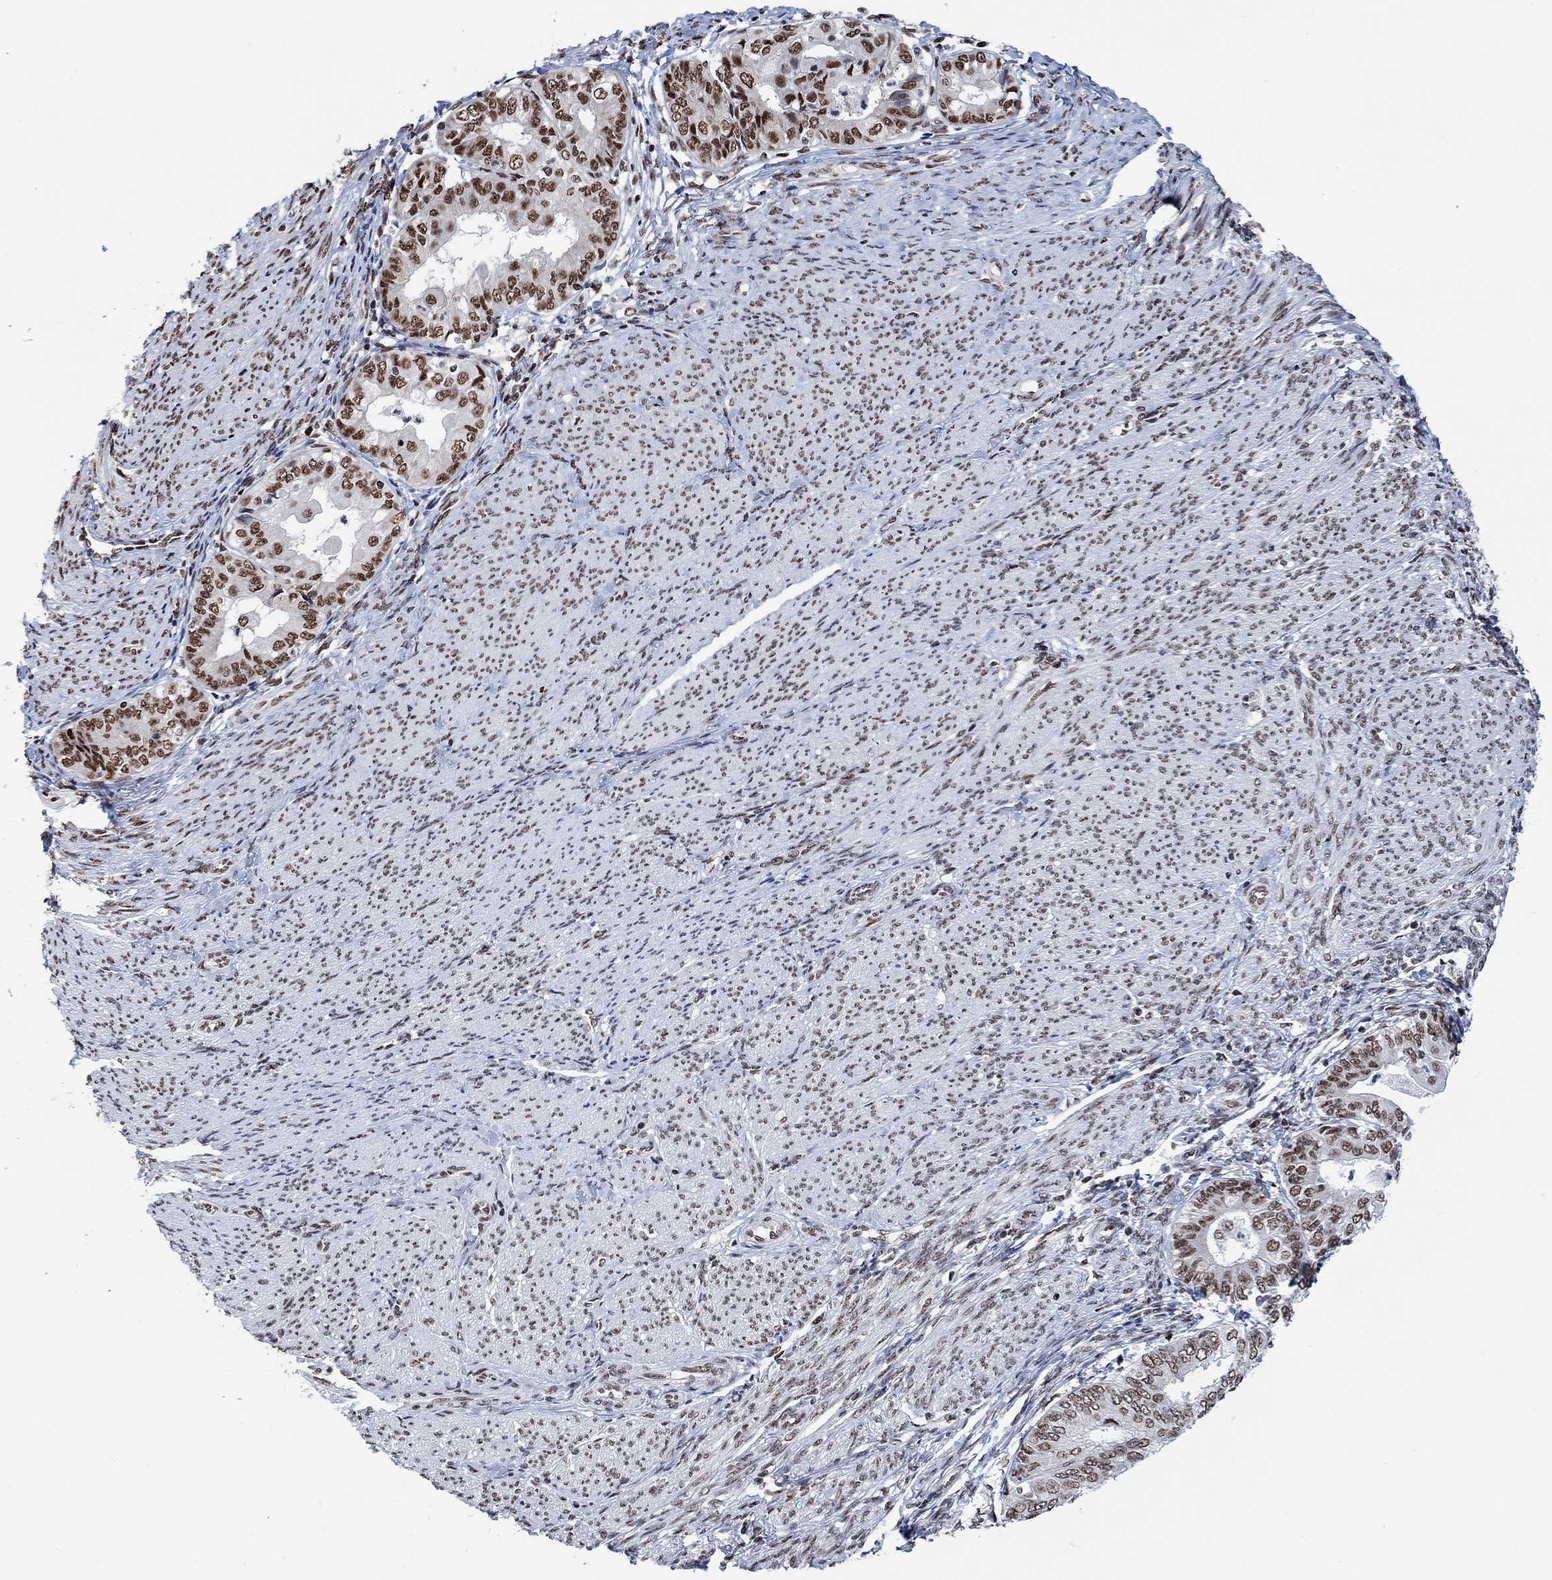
{"staining": {"intensity": "strong", "quantity": "<25%", "location": "nuclear"}, "tissue": "endometrial cancer", "cell_type": "Tumor cells", "image_type": "cancer", "snomed": [{"axis": "morphology", "description": "Adenocarcinoma, NOS"}, {"axis": "topography", "description": "Endometrium"}], "caption": "Immunohistochemistry (IHC) (DAB) staining of human endometrial cancer (adenocarcinoma) reveals strong nuclear protein expression in about <25% of tumor cells.", "gene": "USP39", "patient": {"sex": "female", "age": 68}}